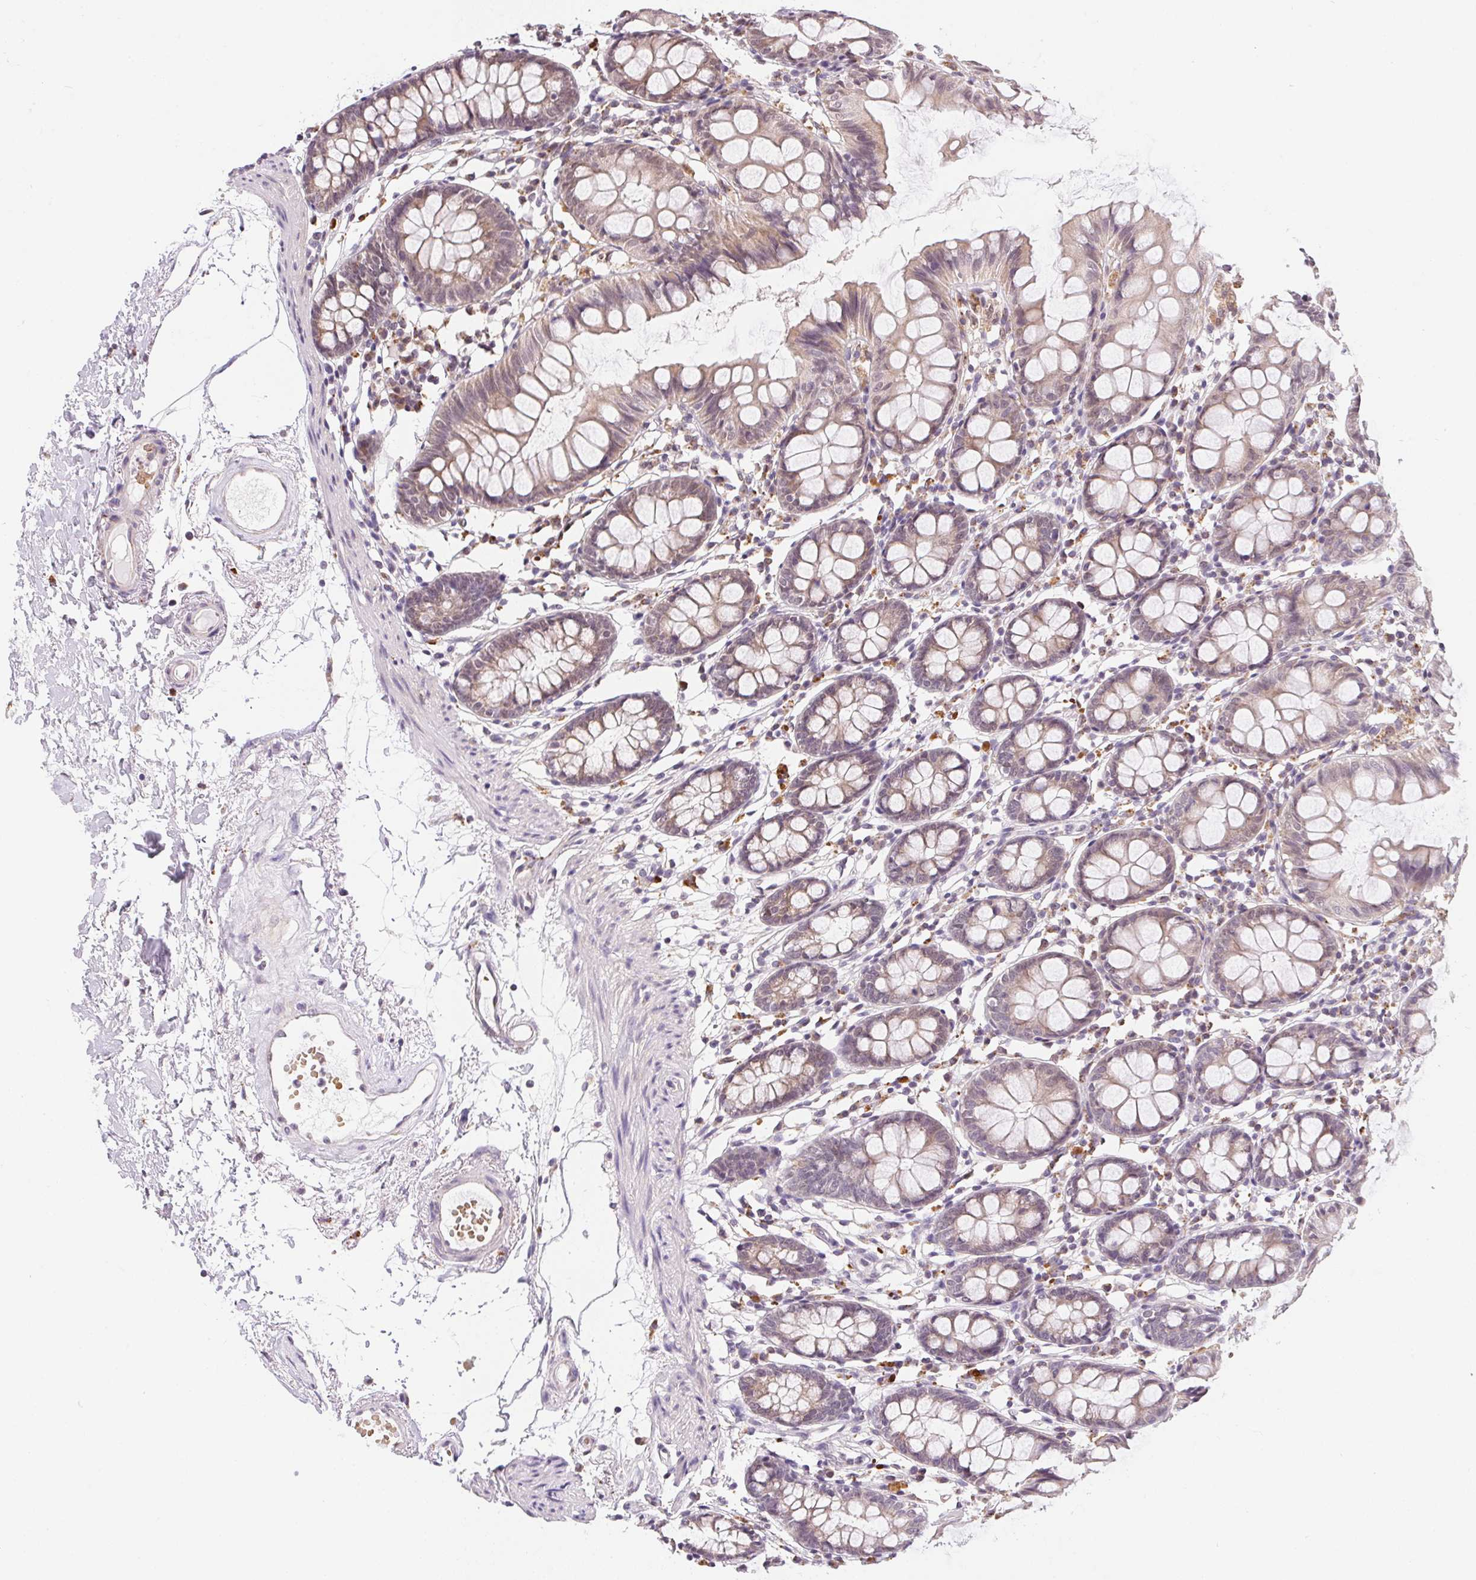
{"staining": {"intensity": "weak", "quantity": "<25%", "location": "cytoplasmic/membranous"}, "tissue": "colon", "cell_type": "Endothelial cells", "image_type": "normal", "snomed": [{"axis": "morphology", "description": "Normal tissue, NOS"}, {"axis": "topography", "description": "Colon"}], "caption": "This is a photomicrograph of immunohistochemistry staining of unremarkable colon, which shows no positivity in endothelial cells.", "gene": "METTL13", "patient": {"sex": "female", "age": 84}}